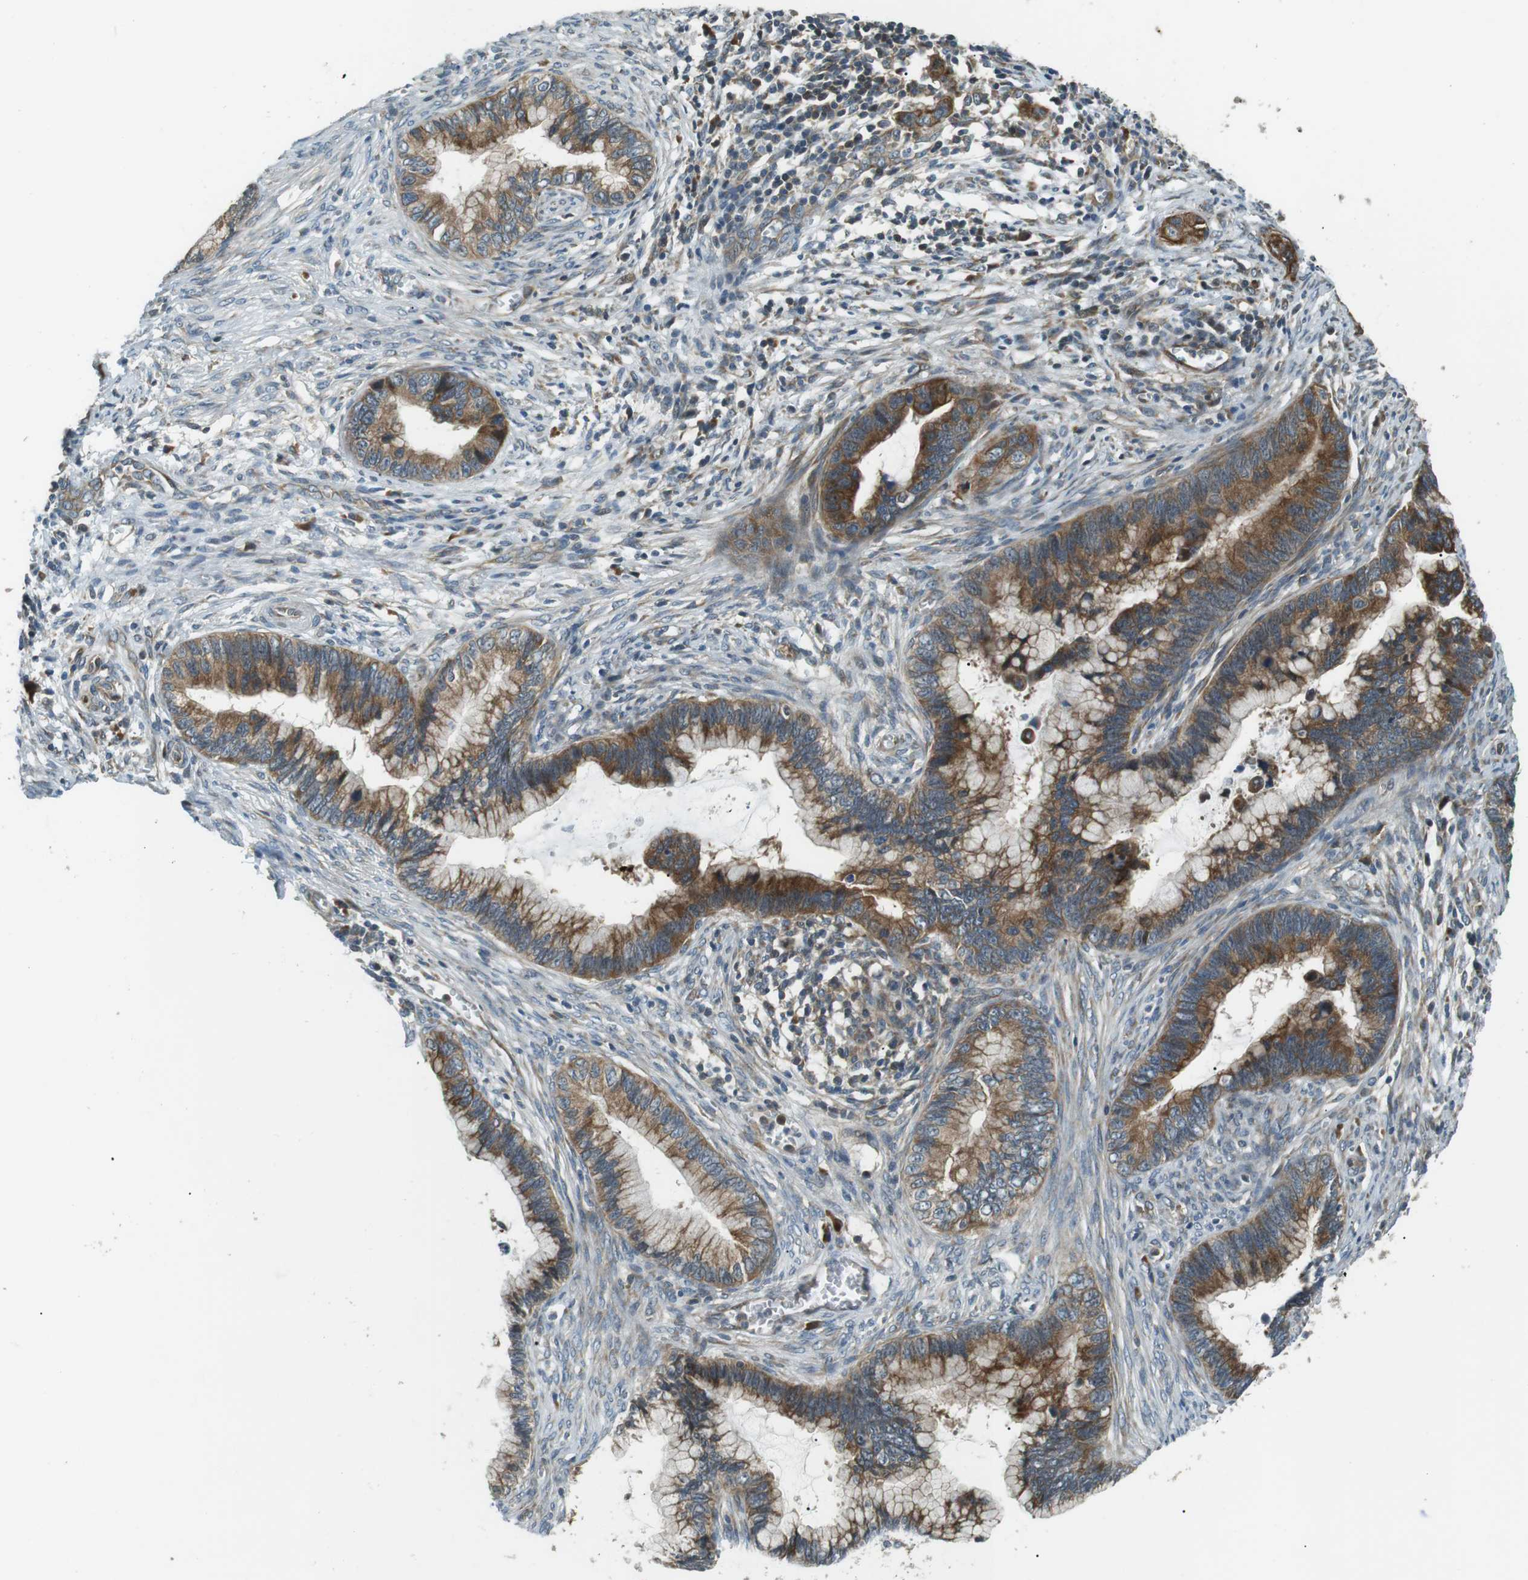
{"staining": {"intensity": "moderate", "quantity": ">75%", "location": "cytoplasmic/membranous"}, "tissue": "cervical cancer", "cell_type": "Tumor cells", "image_type": "cancer", "snomed": [{"axis": "morphology", "description": "Adenocarcinoma, NOS"}, {"axis": "topography", "description": "Cervix"}], "caption": "Immunohistochemistry (DAB) staining of cervical adenocarcinoma displays moderate cytoplasmic/membranous protein staining in about >75% of tumor cells.", "gene": "TMEM74", "patient": {"sex": "female", "age": 44}}